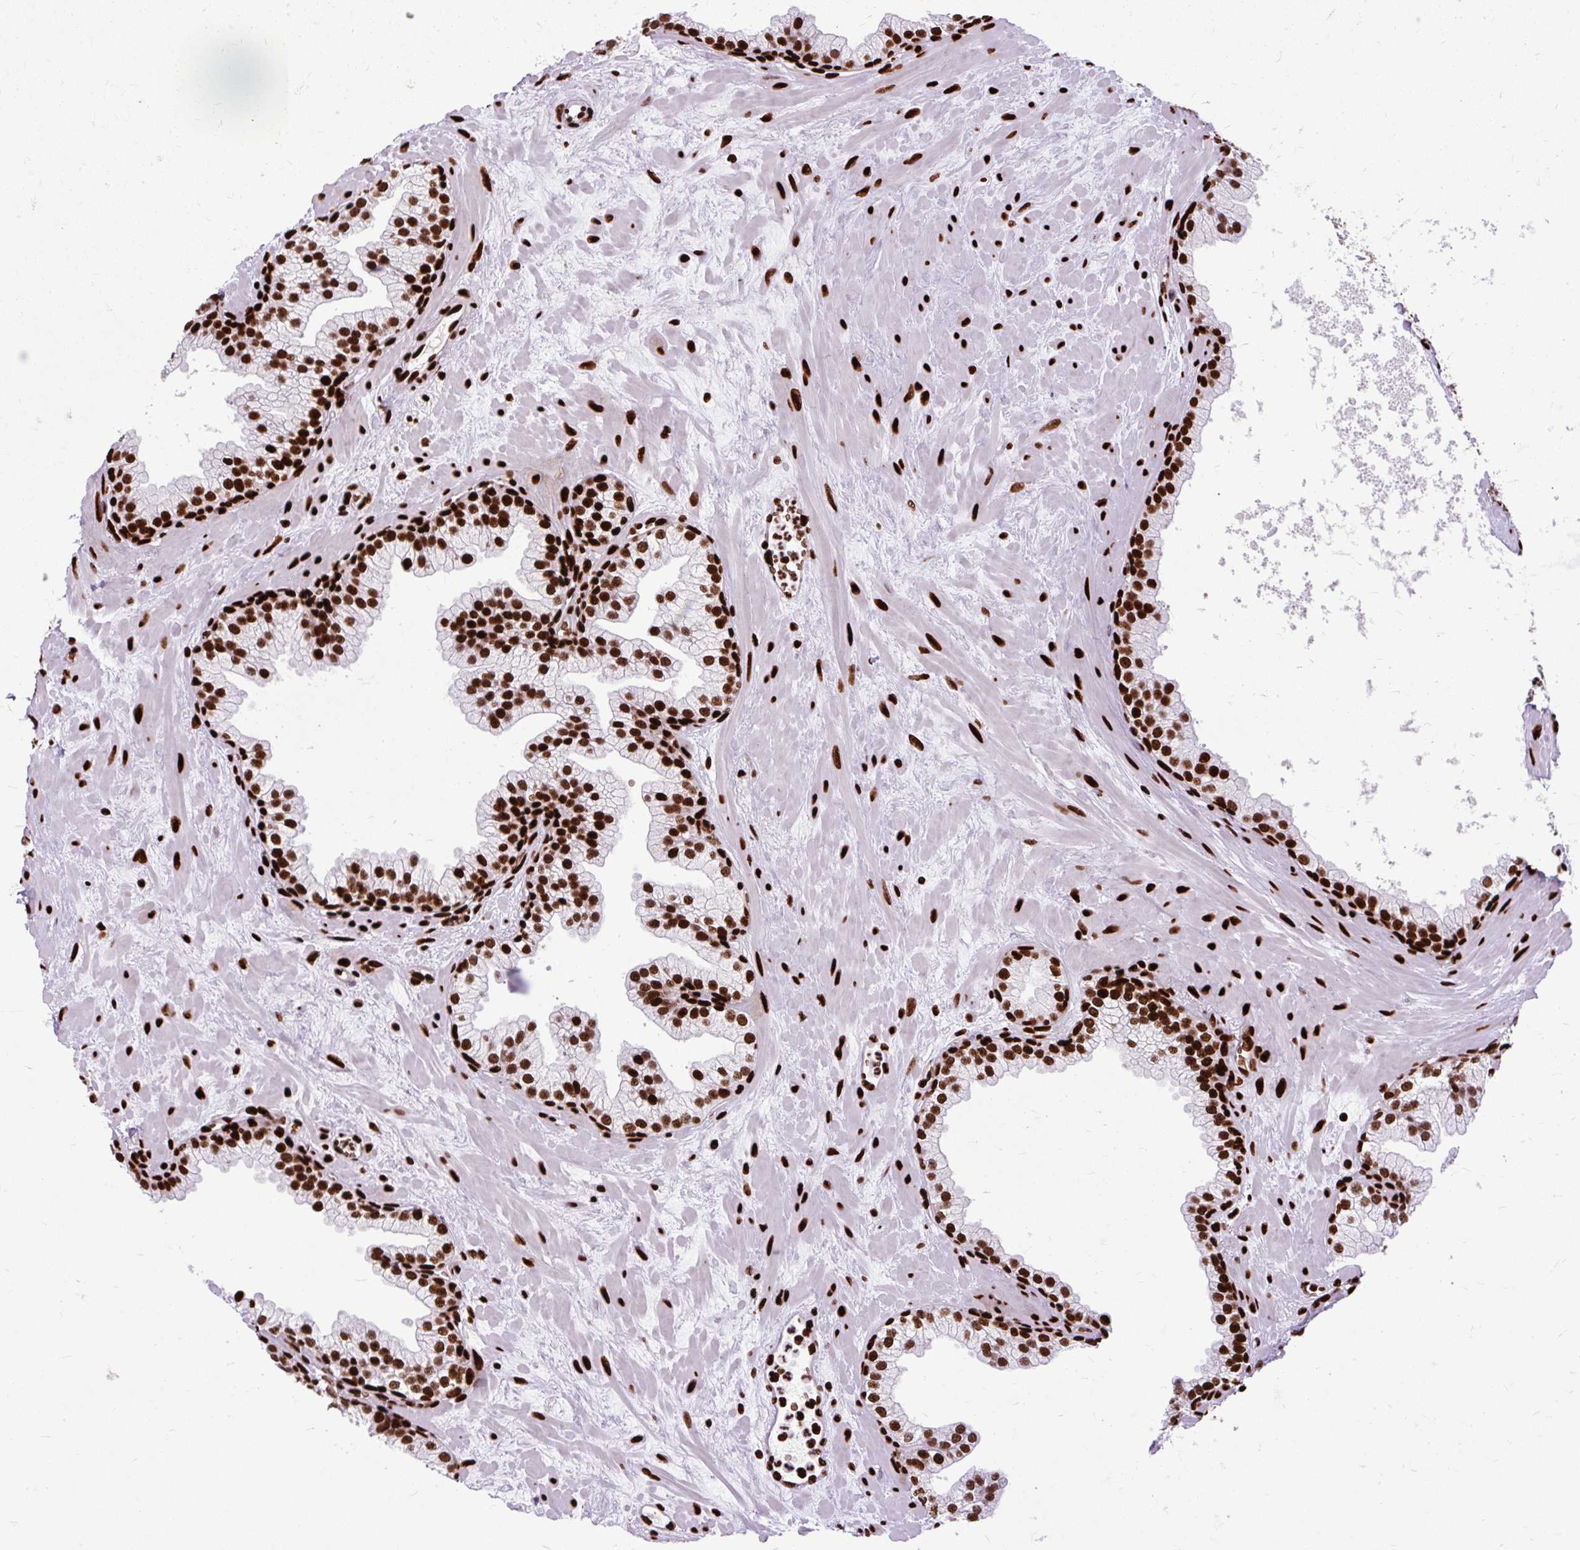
{"staining": {"intensity": "strong", "quantity": ">75%", "location": "nuclear"}, "tissue": "prostate", "cell_type": "Glandular cells", "image_type": "normal", "snomed": [{"axis": "morphology", "description": "Normal tissue, NOS"}, {"axis": "topography", "description": "Prostate"}, {"axis": "topography", "description": "Peripheral nerve tissue"}], "caption": "Normal prostate was stained to show a protein in brown. There is high levels of strong nuclear staining in approximately >75% of glandular cells.", "gene": "FUS", "patient": {"sex": "male", "age": 61}}